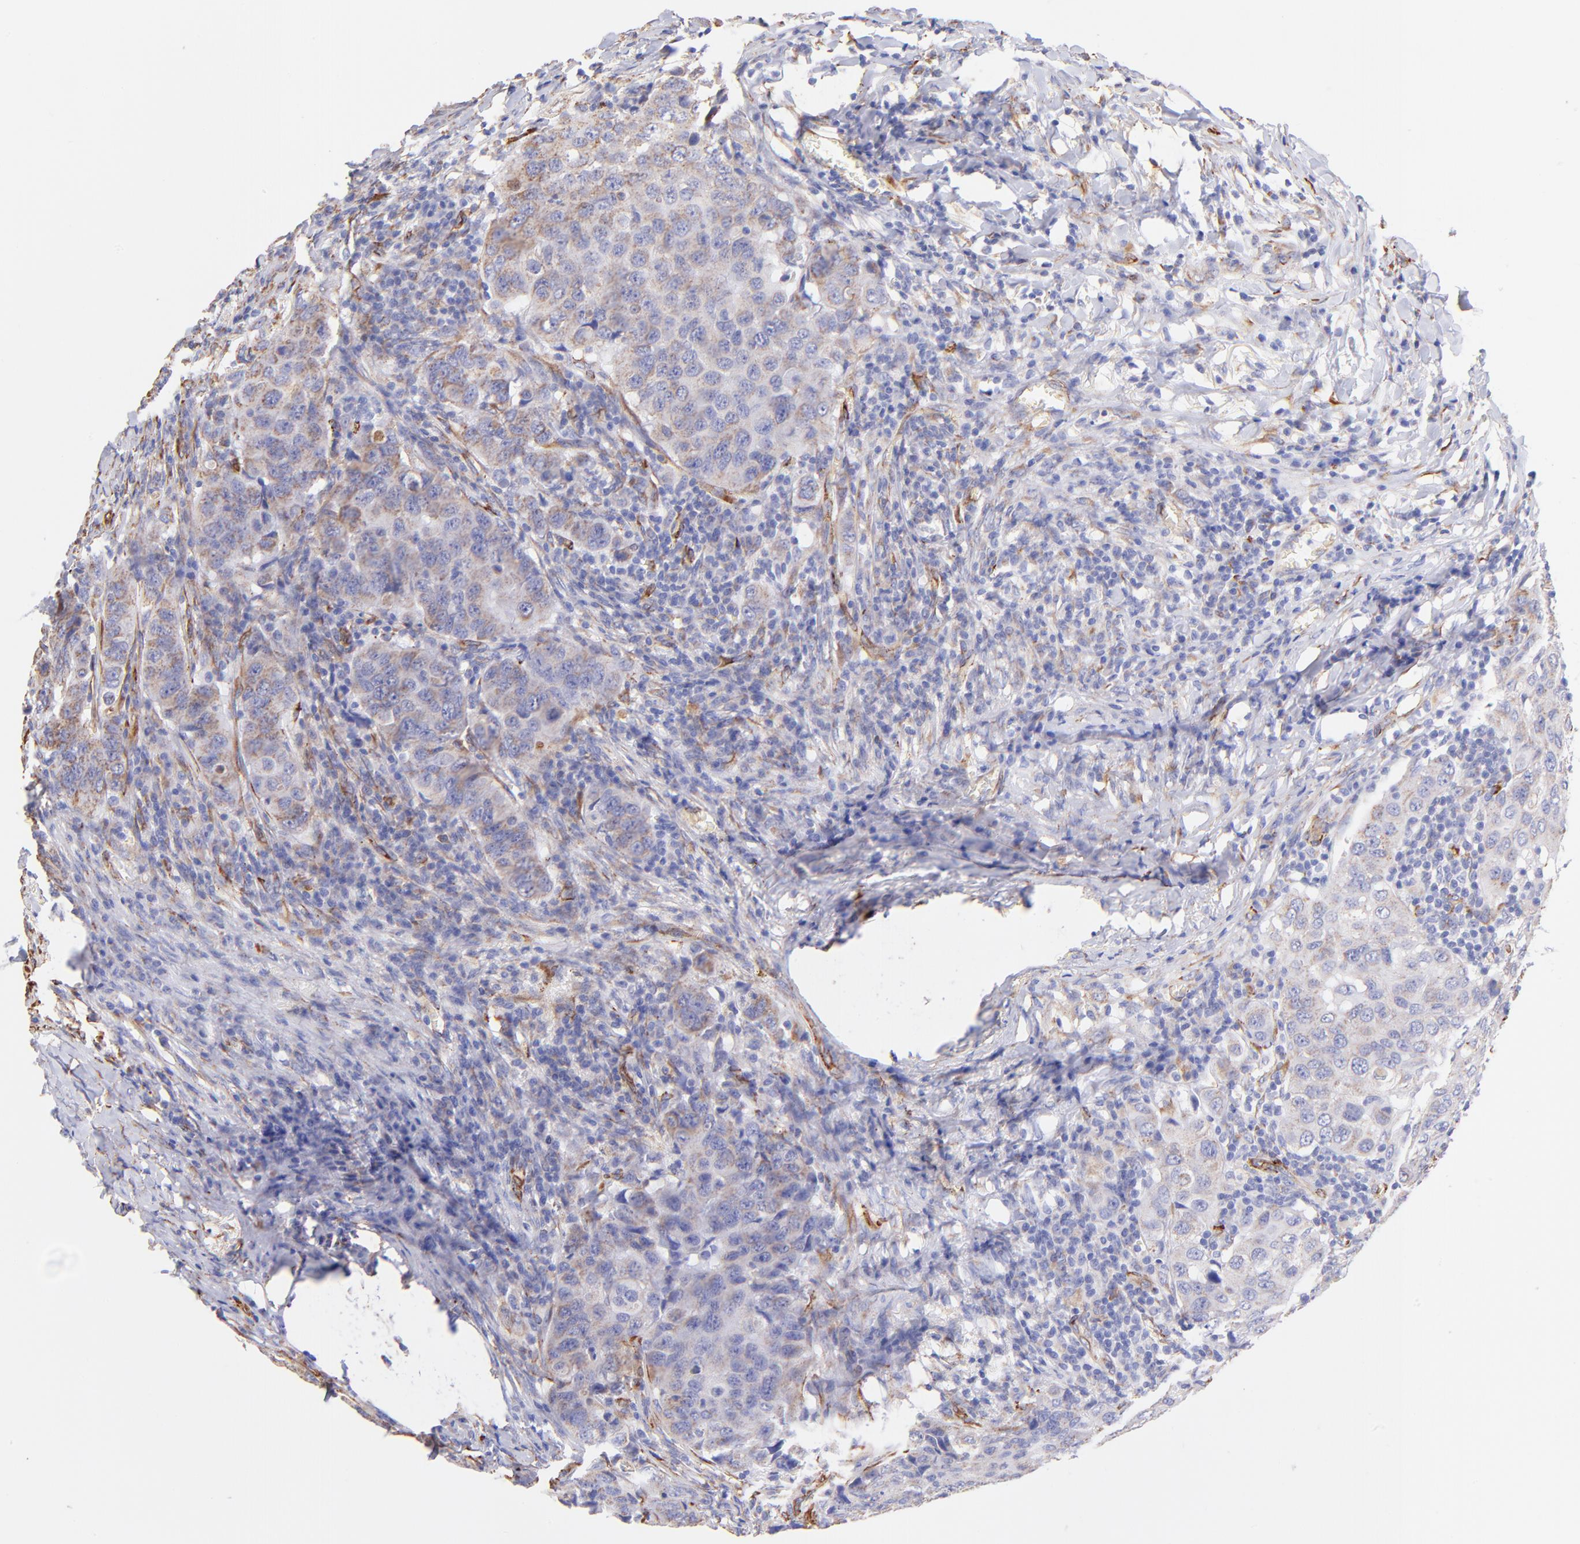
{"staining": {"intensity": "weak", "quantity": ">75%", "location": "cytoplasmic/membranous"}, "tissue": "breast cancer", "cell_type": "Tumor cells", "image_type": "cancer", "snomed": [{"axis": "morphology", "description": "Duct carcinoma"}, {"axis": "topography", "description": "Breast"}], "caption": "Immunohistochemistry image of human breast infiltrating ductal carcinoma stained for a protein (brown), which exhibits low levels of weak cytoplasmic/membranous expression in about >75% of tumor cells.", "gene": "SPARC", "patient": {"sex": "female", "age": 54}}